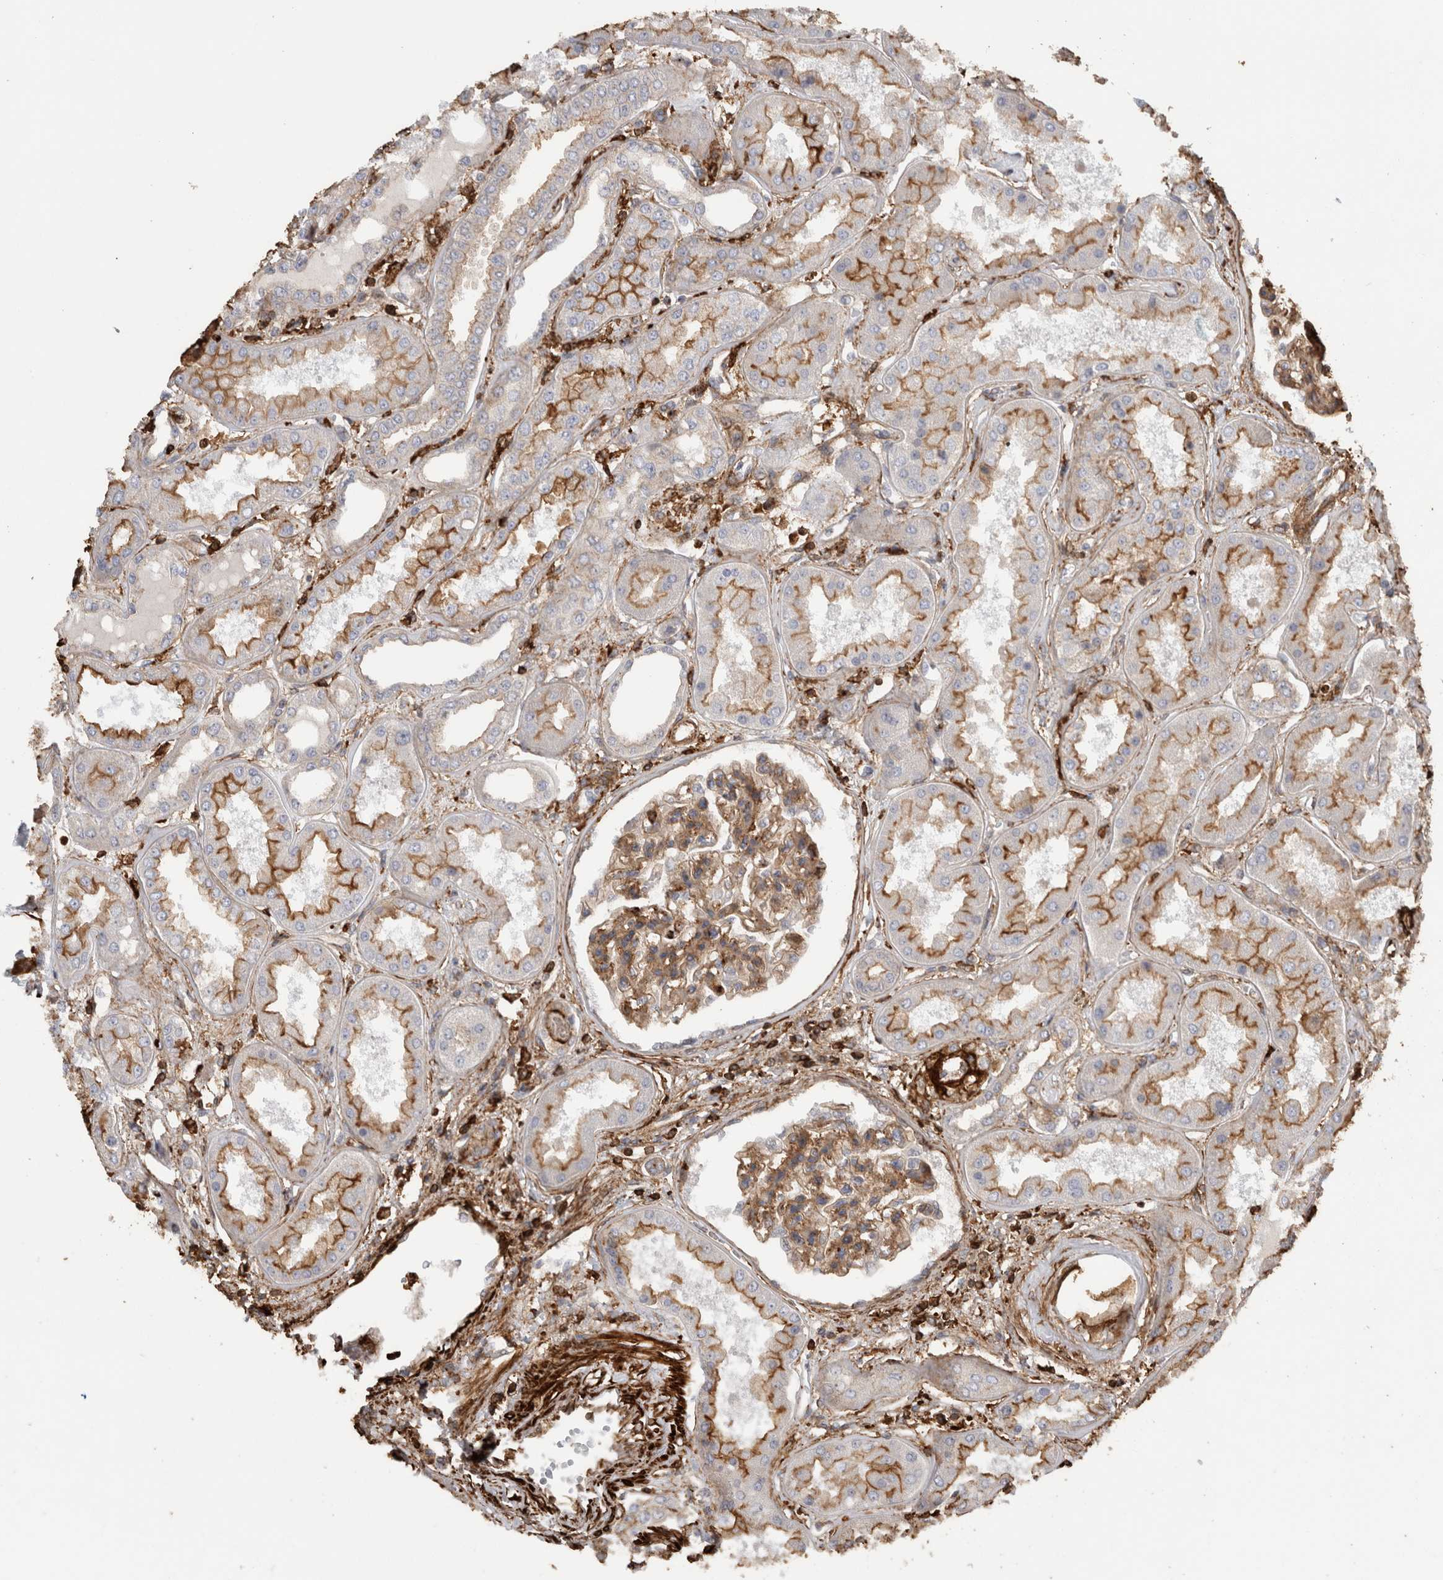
{"staining": {"intensity": "moderate", "quantity": ">75%", "location": "cytoplasmic/membranous"}, "tissue": "kidney", "cell_type": "Cells in glomeruli", "image_type": "normal", "snomed": [{"axis": "morphology", "description": "Normal tissue, NOS"}, {"axis": "topography", "description": "Kidney"}], "caption": "IHC of benign human kidney shows medium levels of moderate cytoplasmic/membranous staining in approximately >75% of cells in glomeruli.", "gene": "GPER1", "patient": {"sex": "female", "age": 56}}